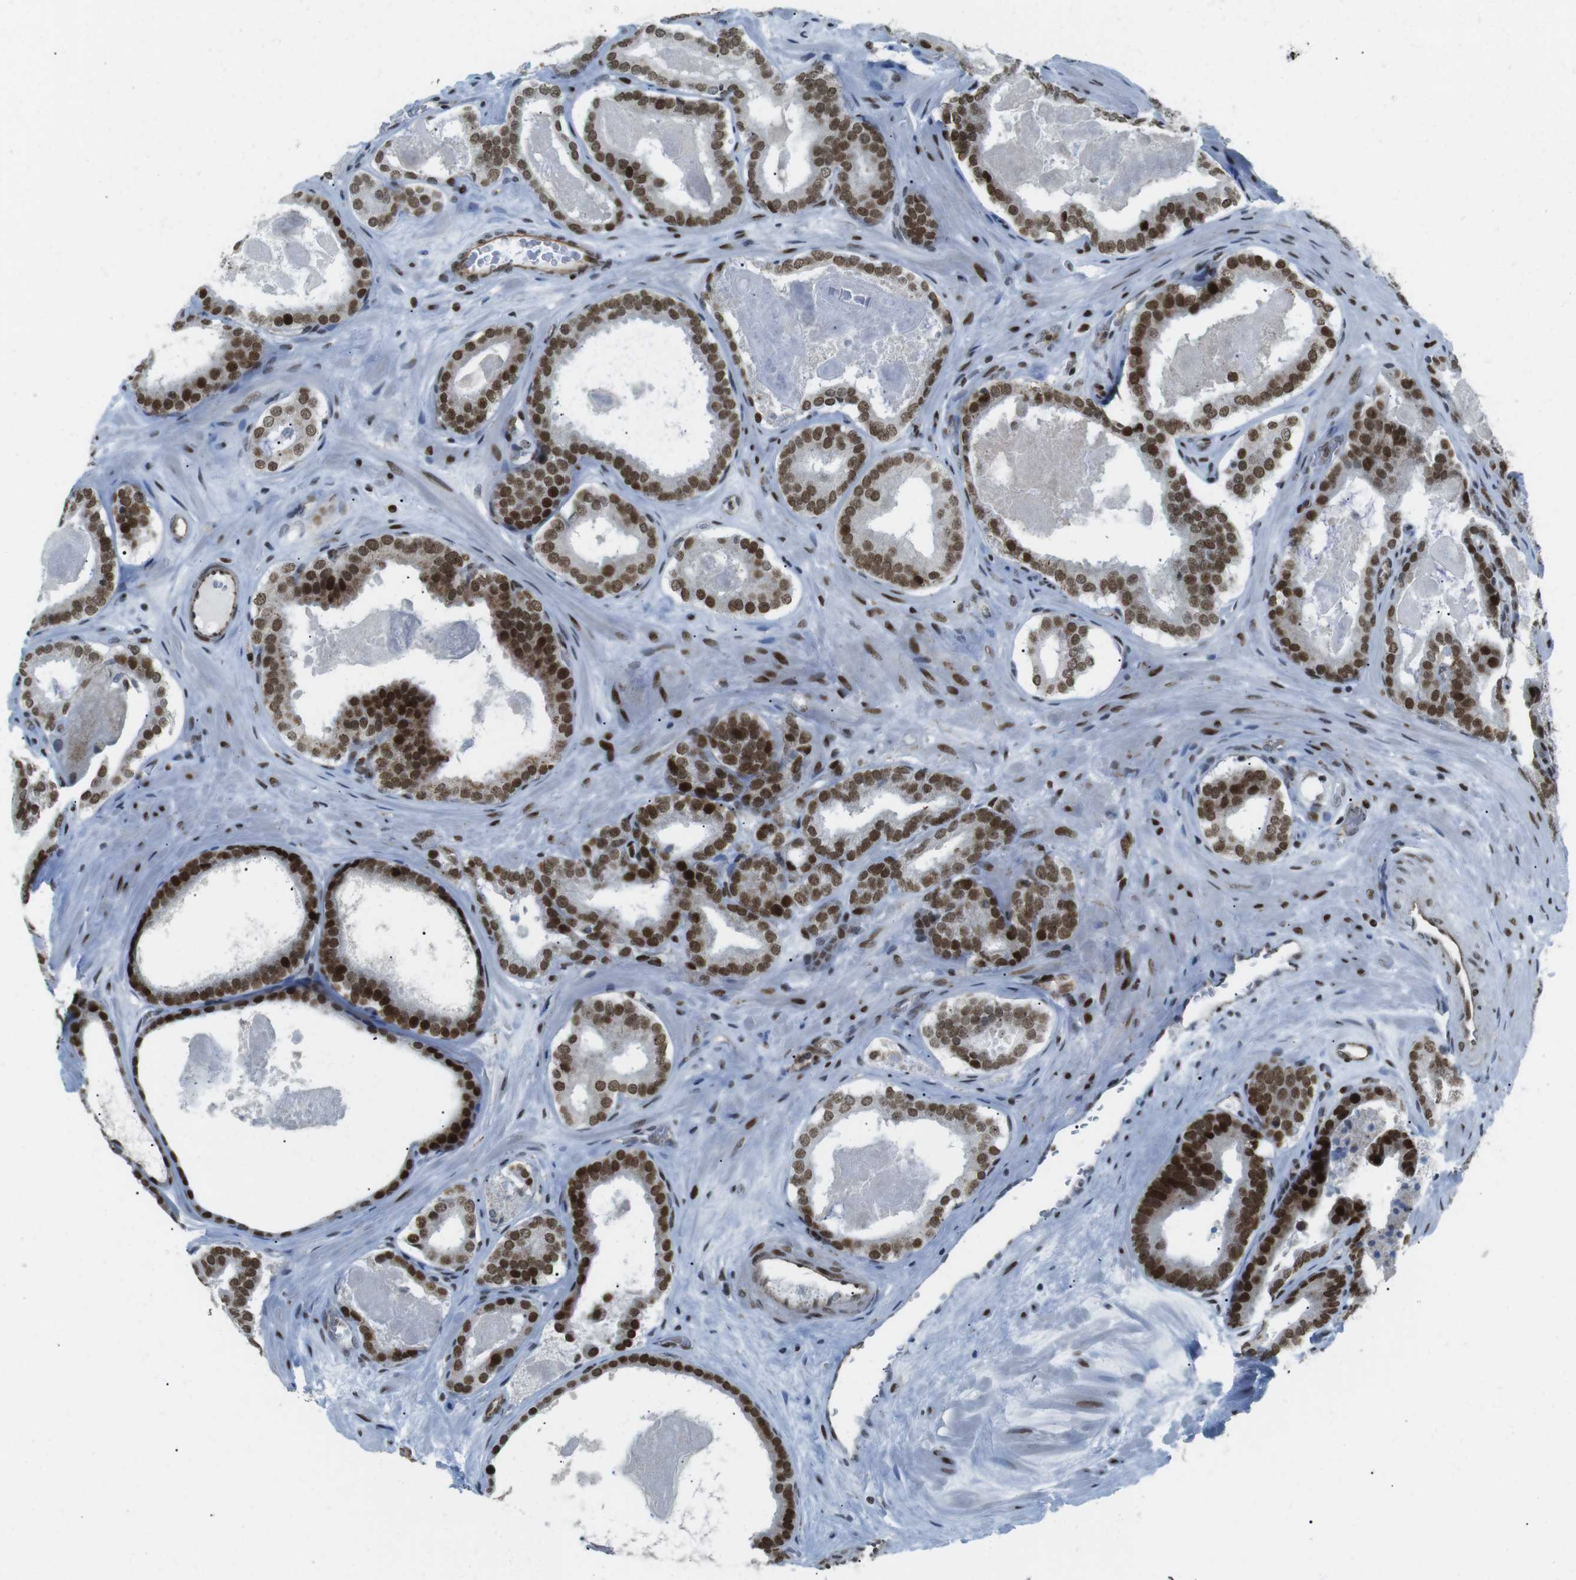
{"staining": {"intensity": "strong", "quantity": ">75%", "location": "nuclear"}, "tissue": "prostate cancer", "cell_type": "Tumor cells", "image_type": "cancer", "snomed": [{"axis": "morphology", "description": "Adenocarcinoma, High grade"}, {"axis": "topography", "description": "Prostate"}], "caption": "High-power microscopy captured an IHC image of high-grade adenocarcinoma (prostate), revealing strong nuclear staining in approximately >75% of tumor cells.", "gene": "ARID1A", "patient": {"sex": "male", "age": 60}}